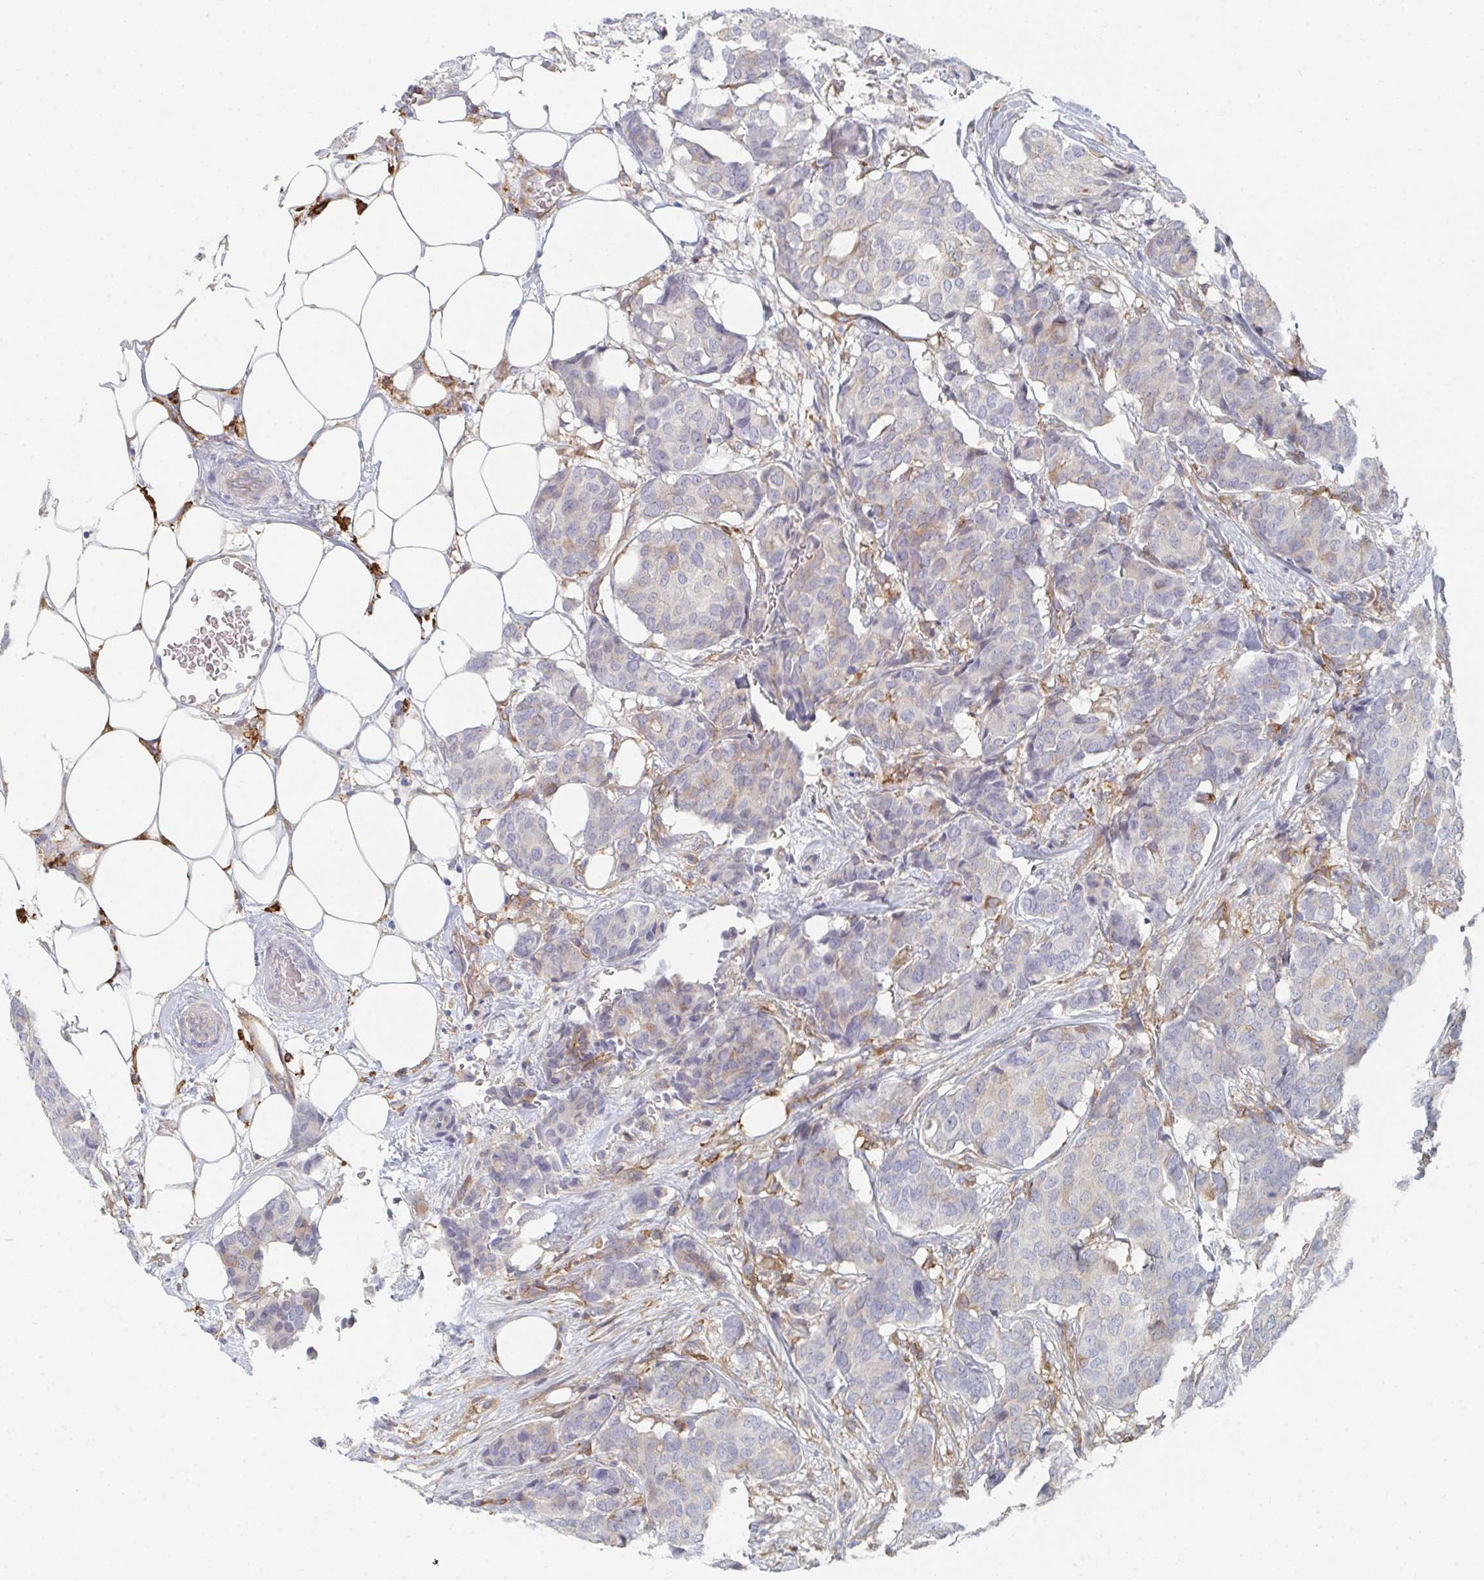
{"staining": {"intensity": "moderate", "quantity": "<25%", "location": "cytoplasmic/membranous"}, "tissue": "breast cancer", "cell_type": "Tumor cells", "image_type": "cancer", "snomed": [{"axis": "morphology", "description": "Duct carcinoma"}, {"axis": "topography", "description": "Breast"}], "caption": "A brown stain labels moderate cytoplasmic/membranous expression of a protein in human breast intraductal carcinoma tumor cells.", "gene": "DAB2", "patient": {"sex": "female", "age": 75}}